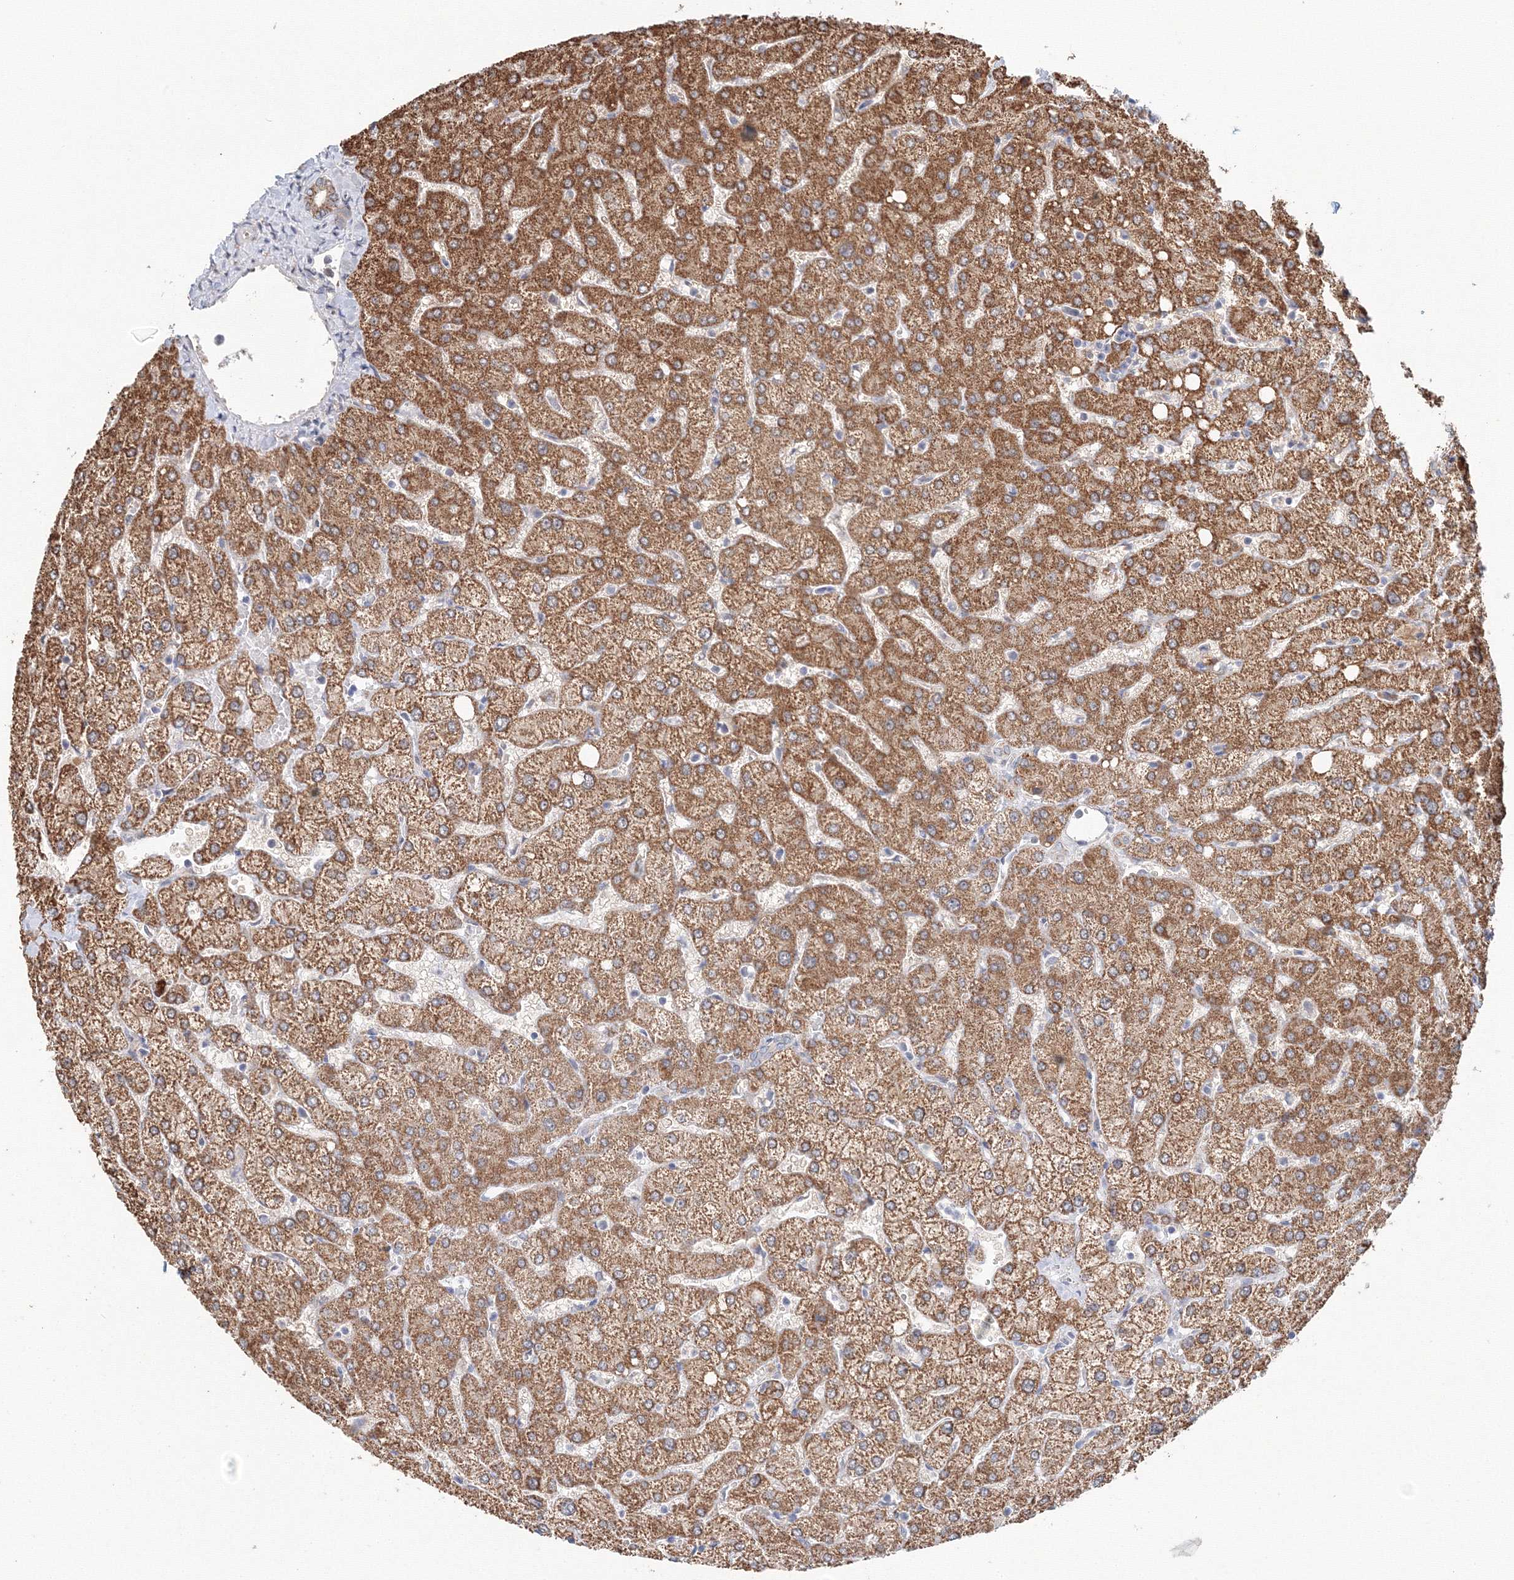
{"staining": {"intensity": "negative", "quantity": "none", "location": "none"}, "tissue": "liver", "cell_type": "Cholangiocytes", "image_type": "normal", "snomed": [{"axis": "morphology", "description": "Normal tissue, NOS"}, {"axis": "topography", "description": "Liver"}], "caption": "Human liver stained for a protein using immunohistochemistry (IHC) exhibits no expression in cholangiocytes.", "gene": "DHRS12", "patient": {"sex": "female", "age": 54}}